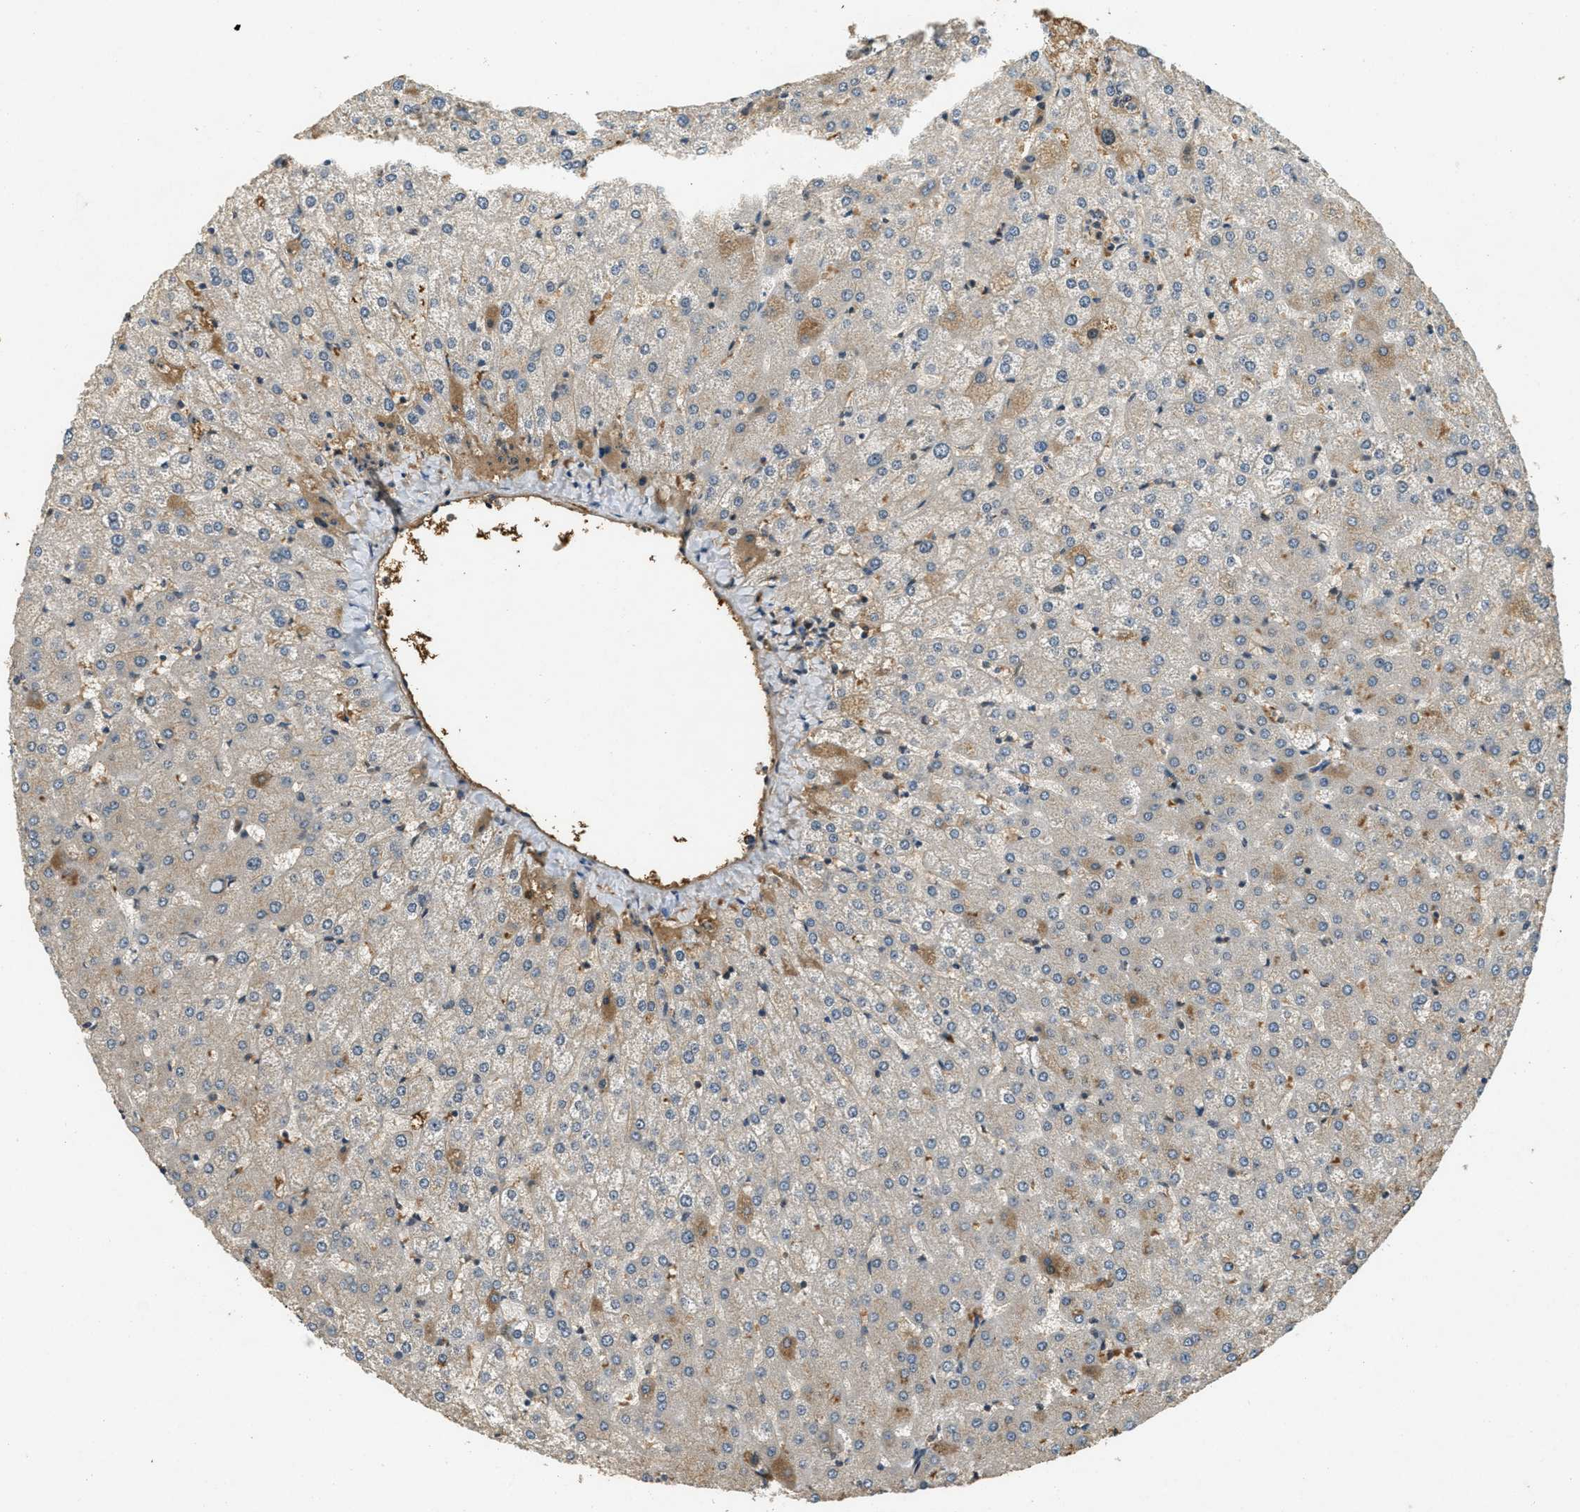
{"staining": {"intensity": "weak", "quantity": ">75%", "location": "cytoplasmic/membranous"}, "tissue": "liver", "cell_type": "Cholangiocytes", "image_type": "normal", "snomed": [{"axis": "morphology", "description": "Normal tissue, NOS"}, {"axis": "topography", "description": "Liver"}], "caption": "IHC photomicrograph of normal liver: liver stained using immunohistochemistry (IHC) exhibits low levels of weak protein expression localized specifically in the cytoplasmic/membranous of cholangiocytes, appearing as a cytoplasmic/membranous brown color.", "gene": "ZNF148", "patient": {"sex": "female", "age": 32}}